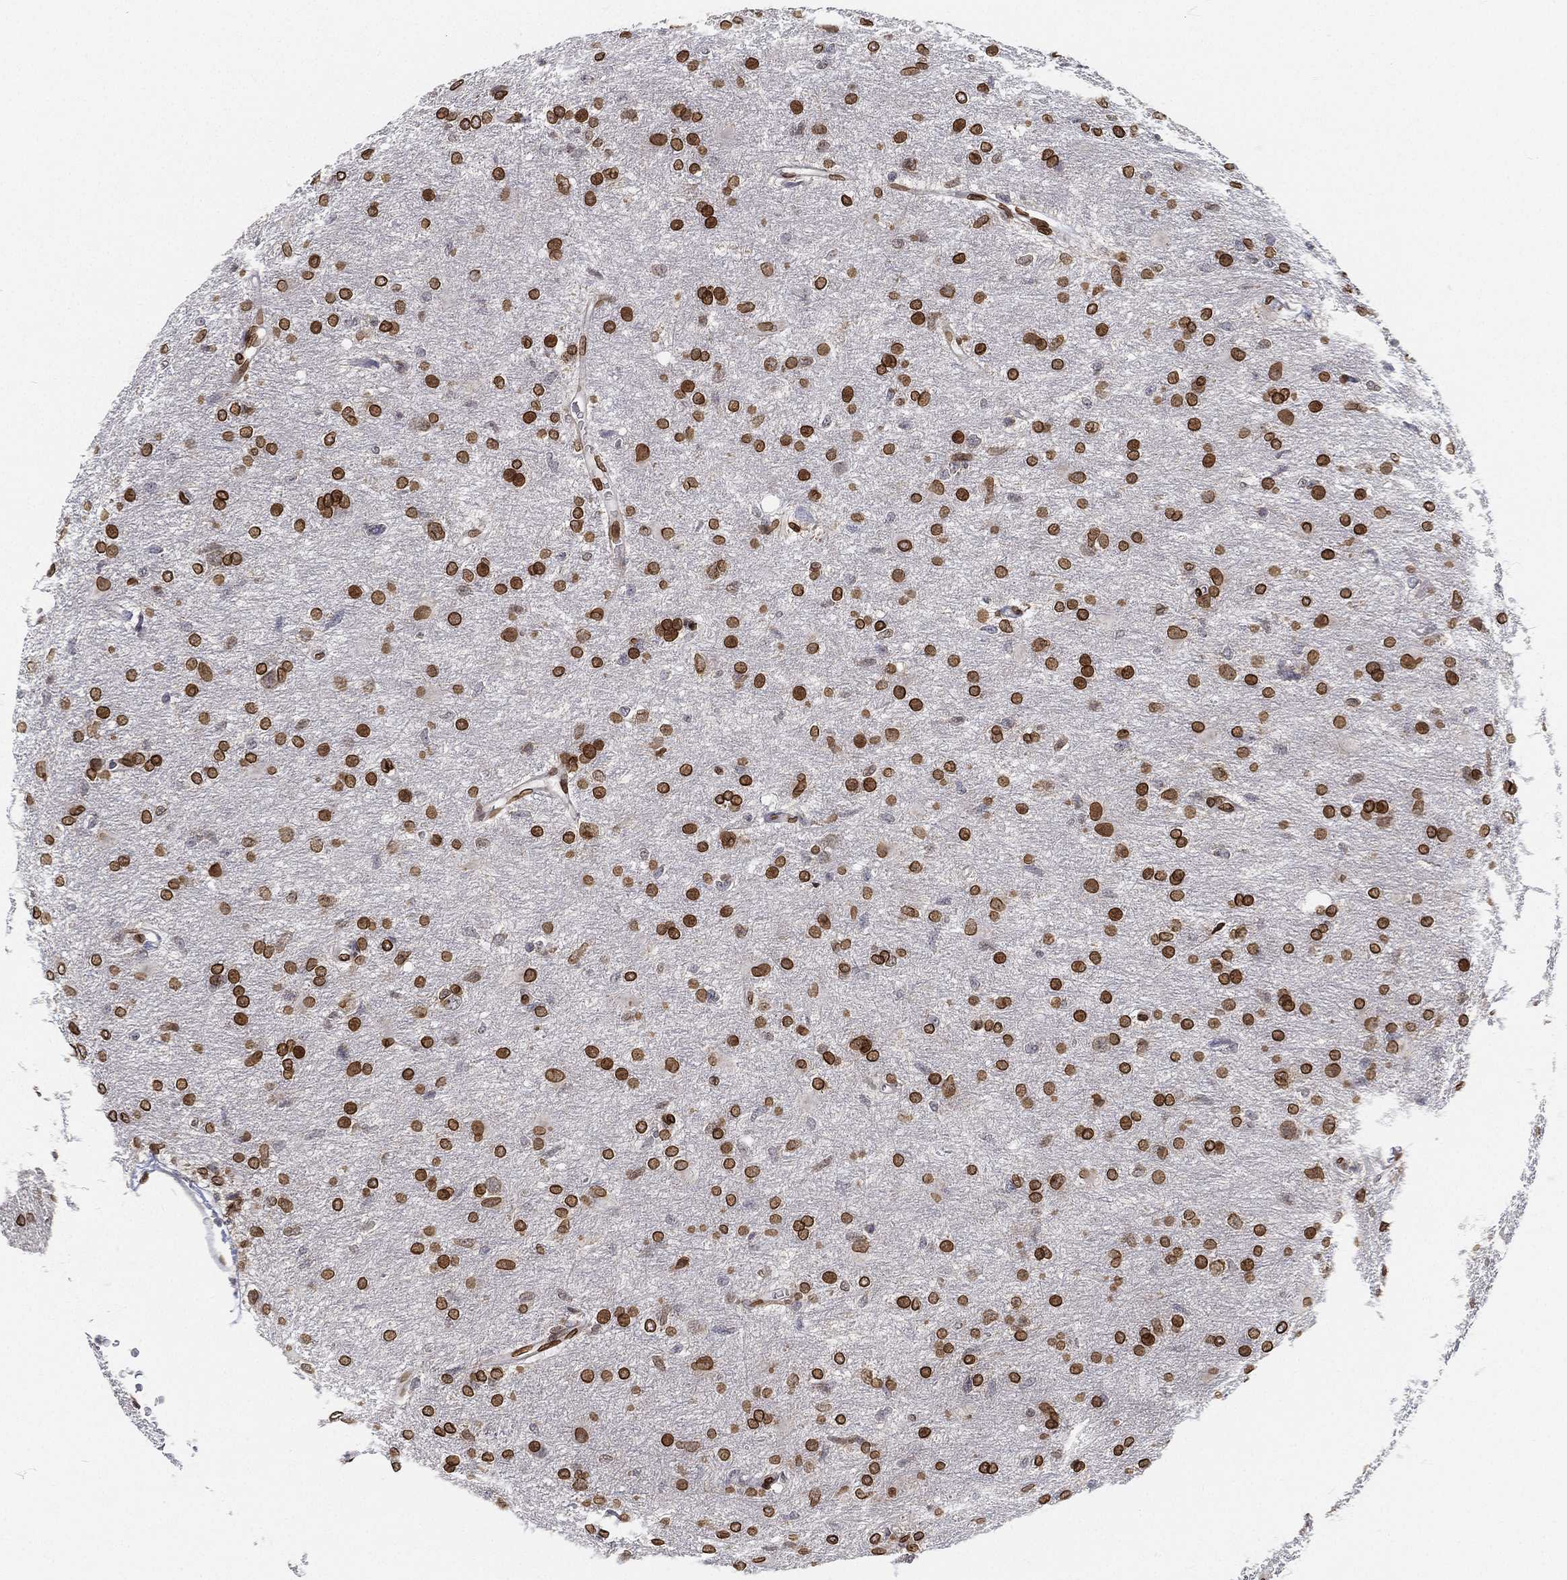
{"staining": {"intensity": "strong", "quantity": ">75%", "location": "cytoplasmic/membranous,nuclear"}, "tissue": "glioma", "cell_type": "Tumor cells", "image_type": "cancer", "snomed": [{"axis": "morphology", "description": "Glioma, malignant, High grade"}, {"axis": "topography", "description": "Brain"}], "caption": "Human glioma stained with a brown dye reveals strong cytoplasmic/membranous and nuclear positive expression in approximately >75% of tumor cells.", "gene": "PALB2", "patient": {"sex": "male", "age": 68}}